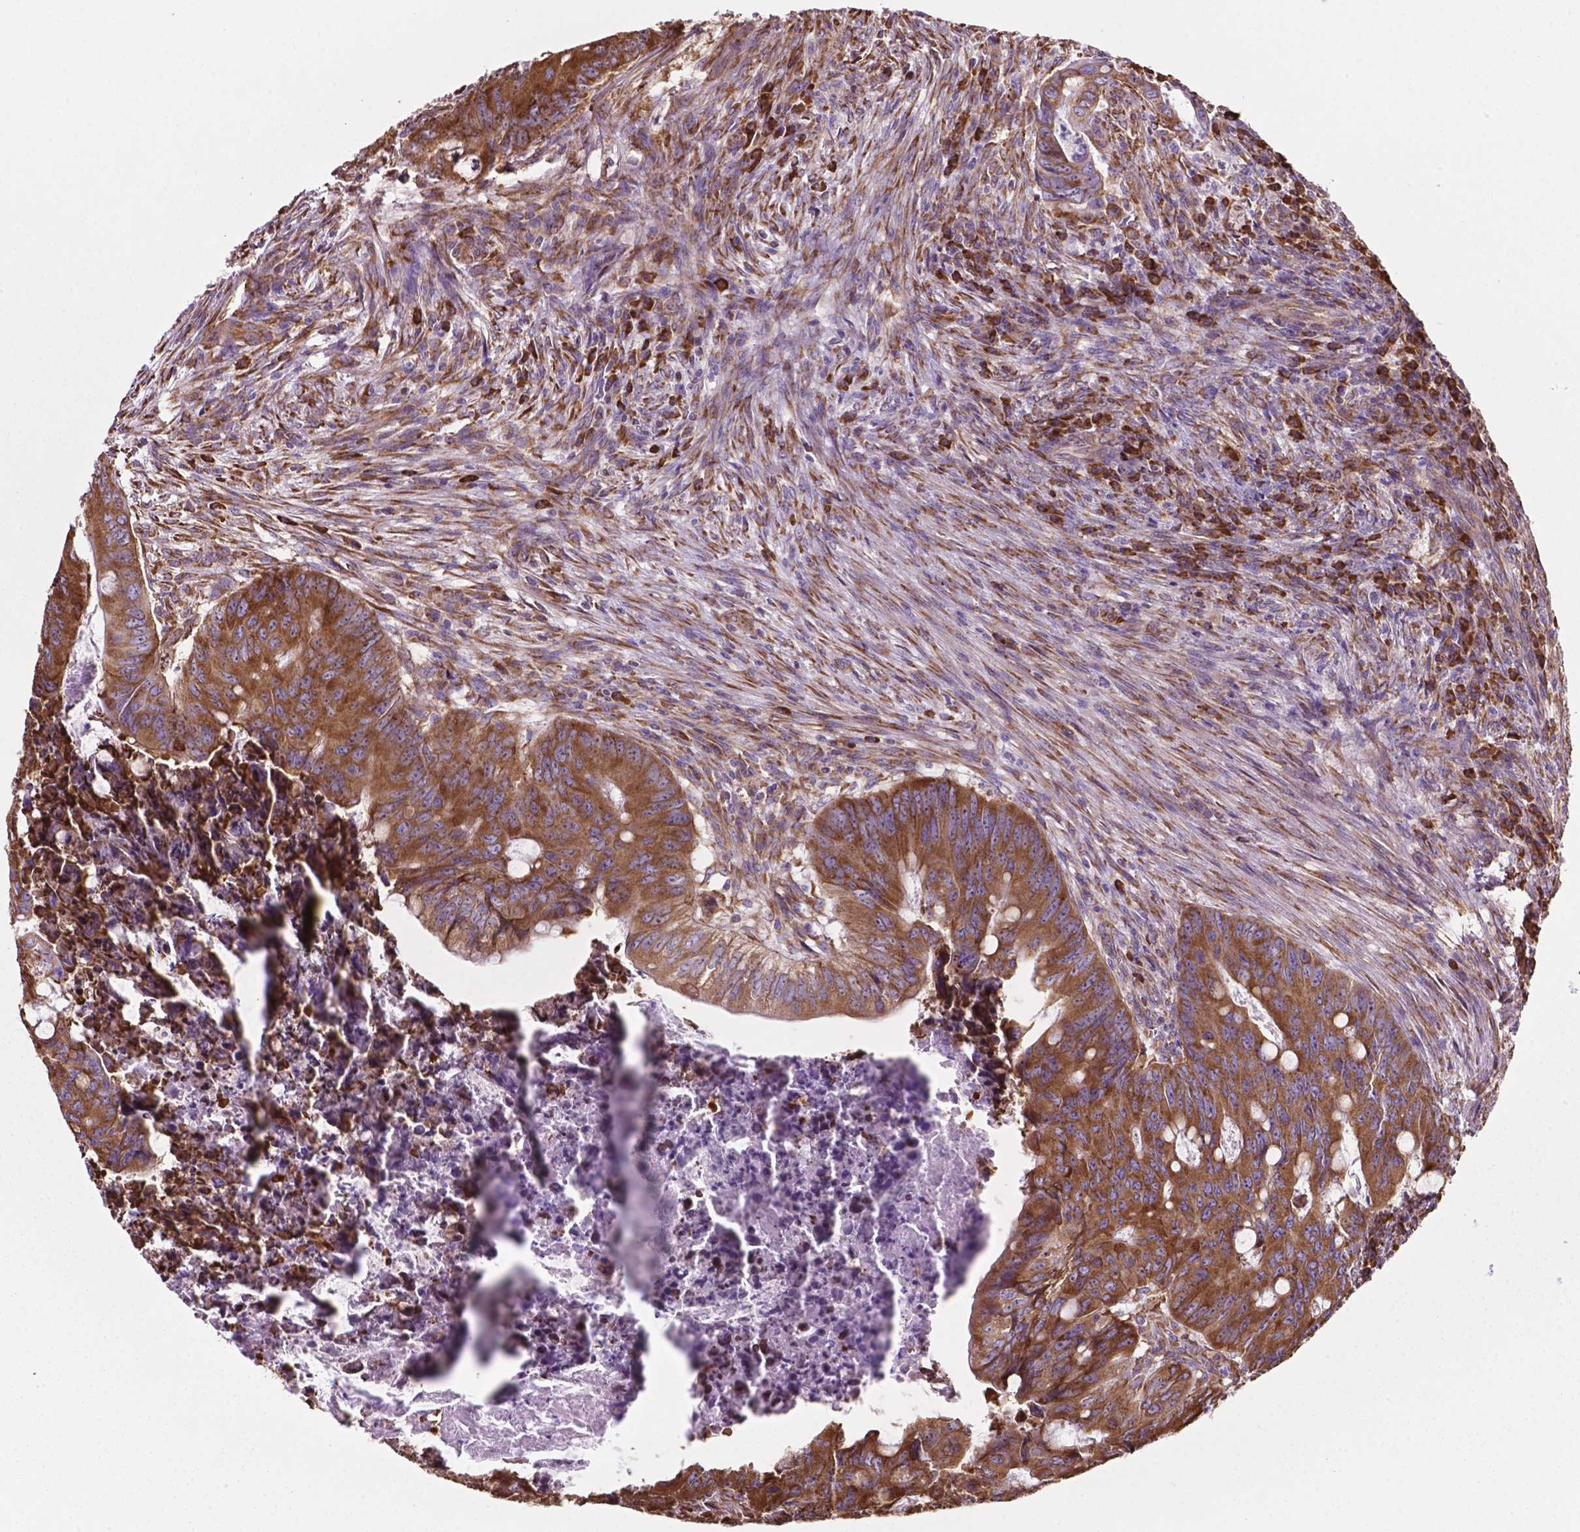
{"staining": {"intensity": "moderate", "quantity": ">75%", "location": "cytoplasmic/membranous"}, "tissue": "colorectal cancer", "cell_type": "Tumor cells", "image_type": "cancer", "snomed": [{"axis": "morphology", "description": "Adenocarcinoma, NOS"}, {"axis": "topography", "description": "Colon"}], "caption": "Immunohistochemistry (DAB (3,3'-diaminobenzidine)) staining of adenocarcinoma (colorectal) demonstrates moderate cytoplasmic/membranous protein expression in approximately >75% of tumor cells. (DAB (3,3'-diaminobenzidine) IHC, brown staining for protein, blue staining for nuclei).", "gene": "RPL29", "patient": {"sex": "female", "age": 74}}